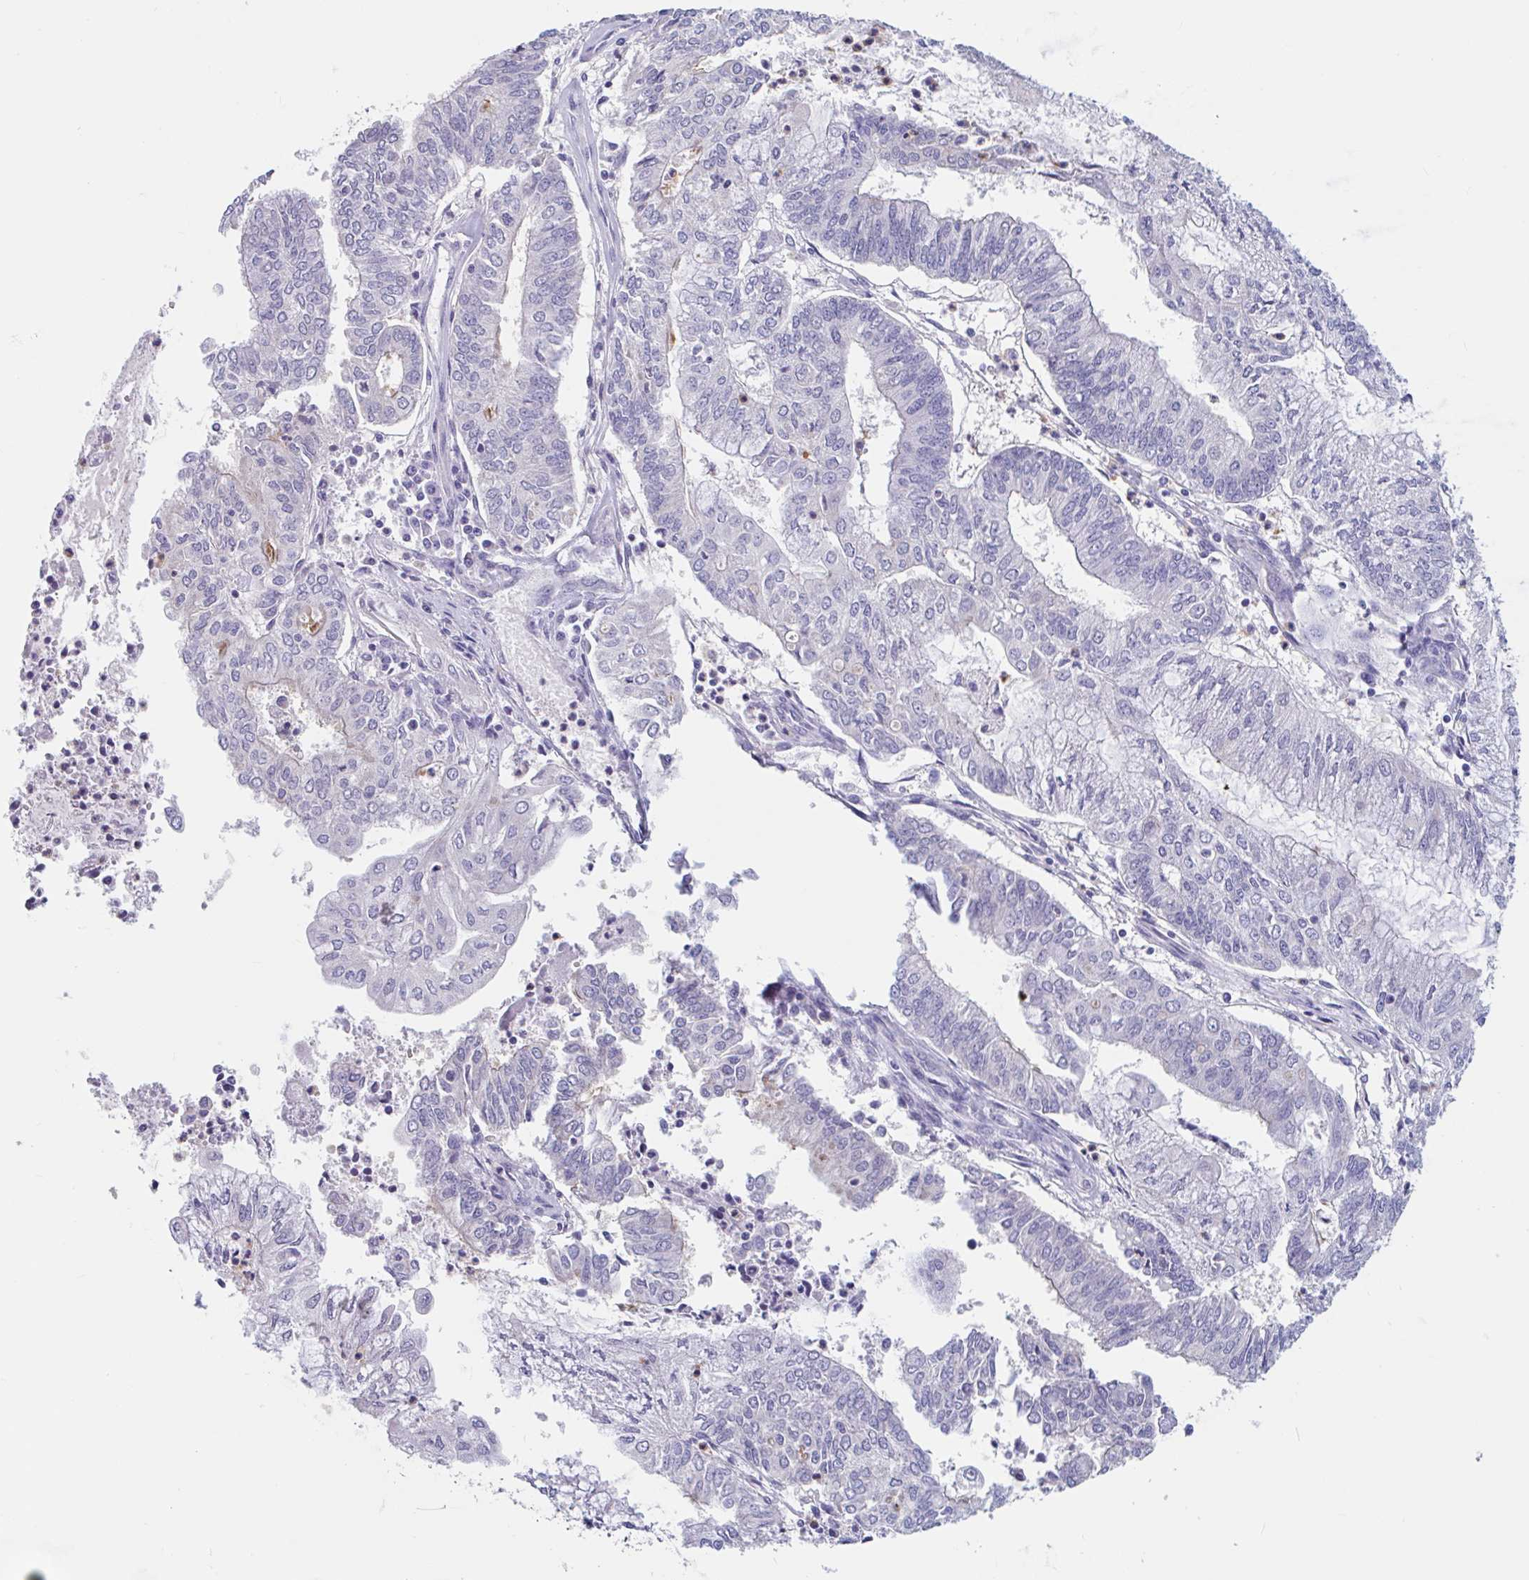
{"staining": {"intensity": "negative", "quantity": "none", "location": "none"}, "tissue": "endometrial cancer", "cell_type": "Tumor cells", "image_type": "cancer", "snomed": [{"axis": "morphology", "description": "Adenocarcinoma, NOS"}, {"axis": "topography", "description": "Endometrium"}], "caption": "This is a micrograph of immunohistochemistry (IHC) staining of endometrial adenocarcinoma, which shows no staining in tumor cells.", "gene": "UNKL", "patient": {"sex": "female", "age": 61}}